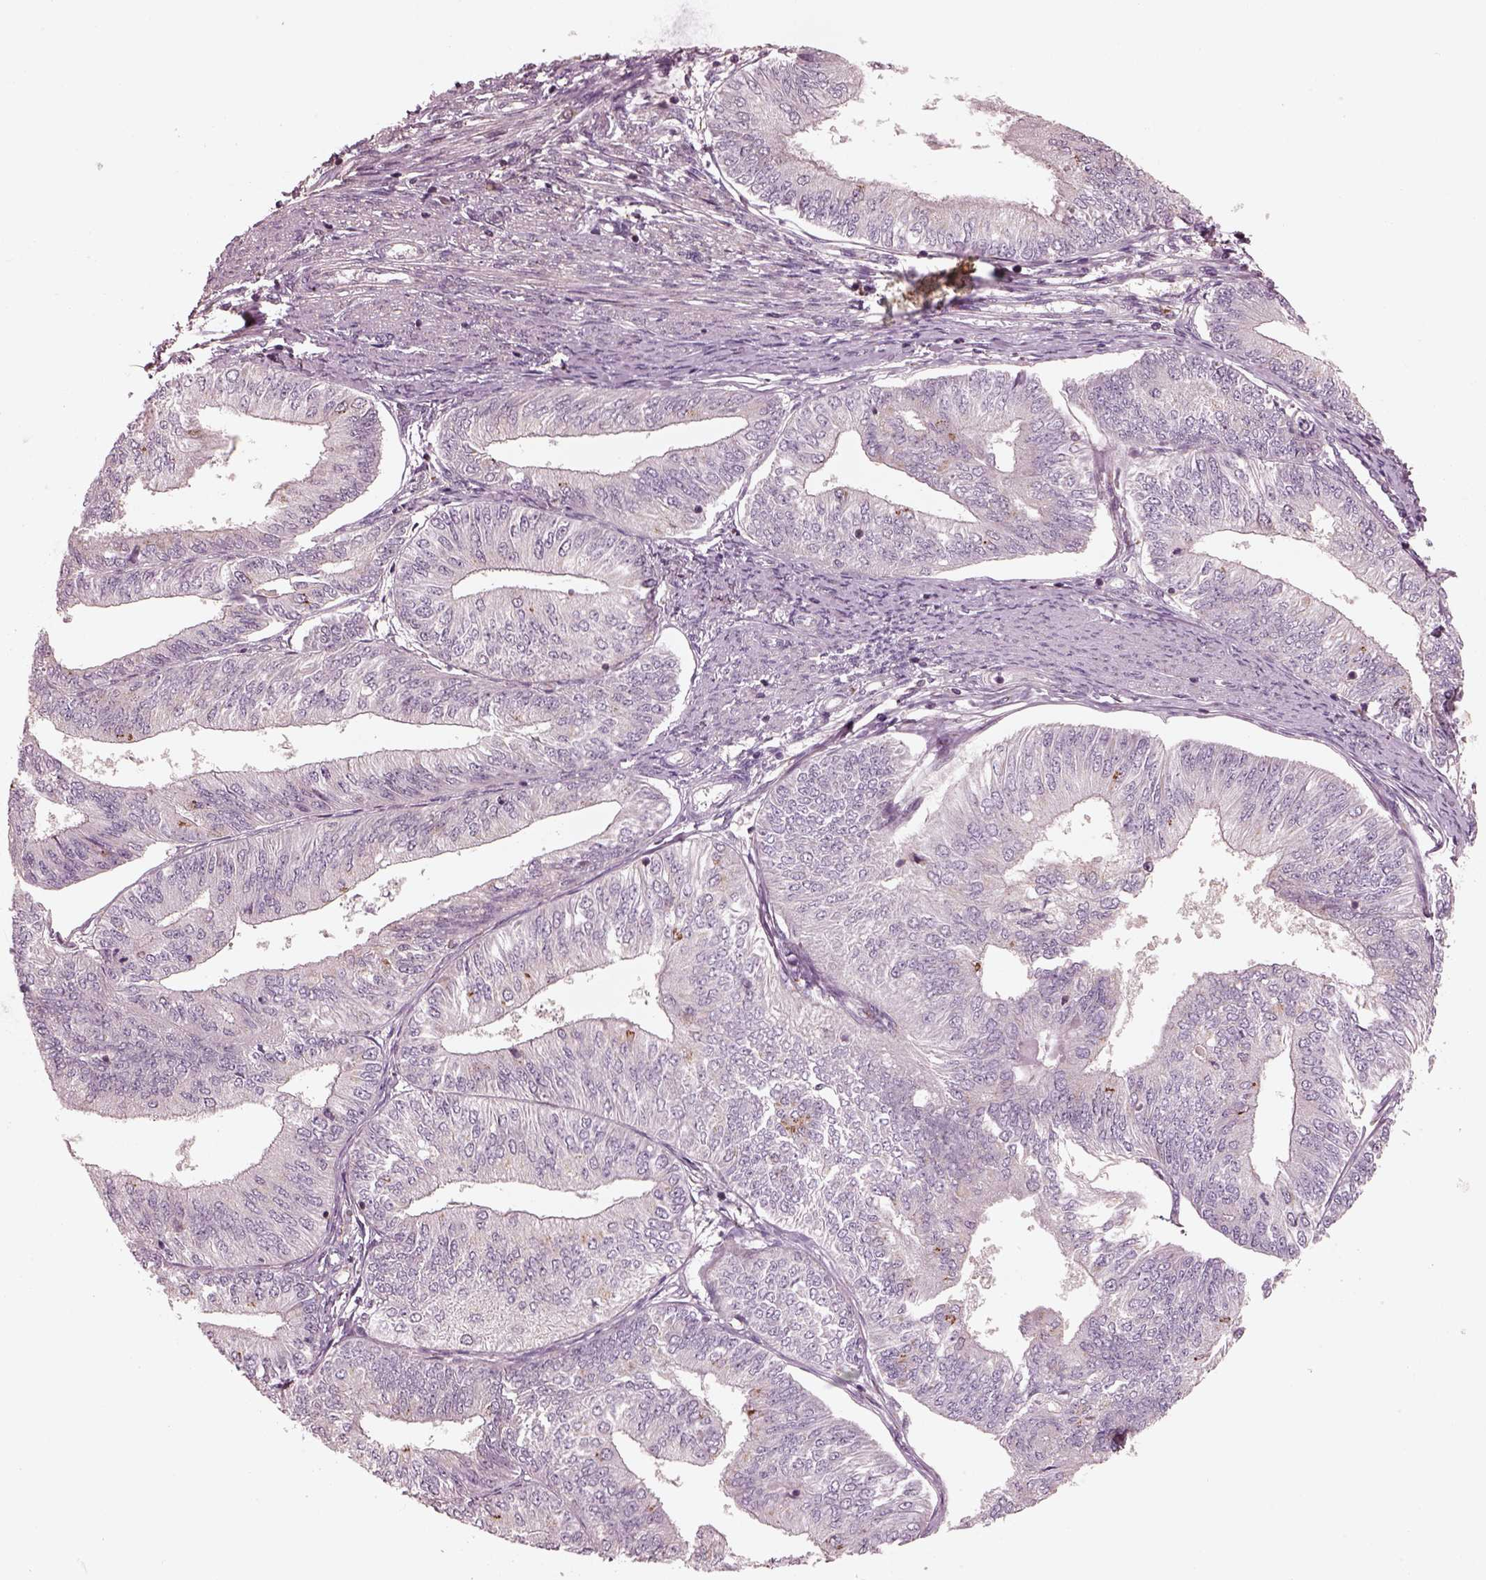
{"staining": {"intensity": "negative", "quantity": "none", "location": "none"}, "tissue": "endometrial cancer", "cell_type": "Tumor cells", "image_type": "cancer", "snomed": [{"axis": "morphology", "description": "Adenocarcinoma, NOS"}, {"axis": "topography", "description": "Endometrium"}], "caption": "There is no significant expression in tumor cells of endometrial adenocarcinoma. The staining was performed using DAB (3,3'-diaminobenzidine) to visualize the protein expression in brown, while the nuclei were stained in blue with hematoxylin (Magnification: 20x).", "gene": "SDCBP2", "patient": {"sex": "female", "age": 58}}